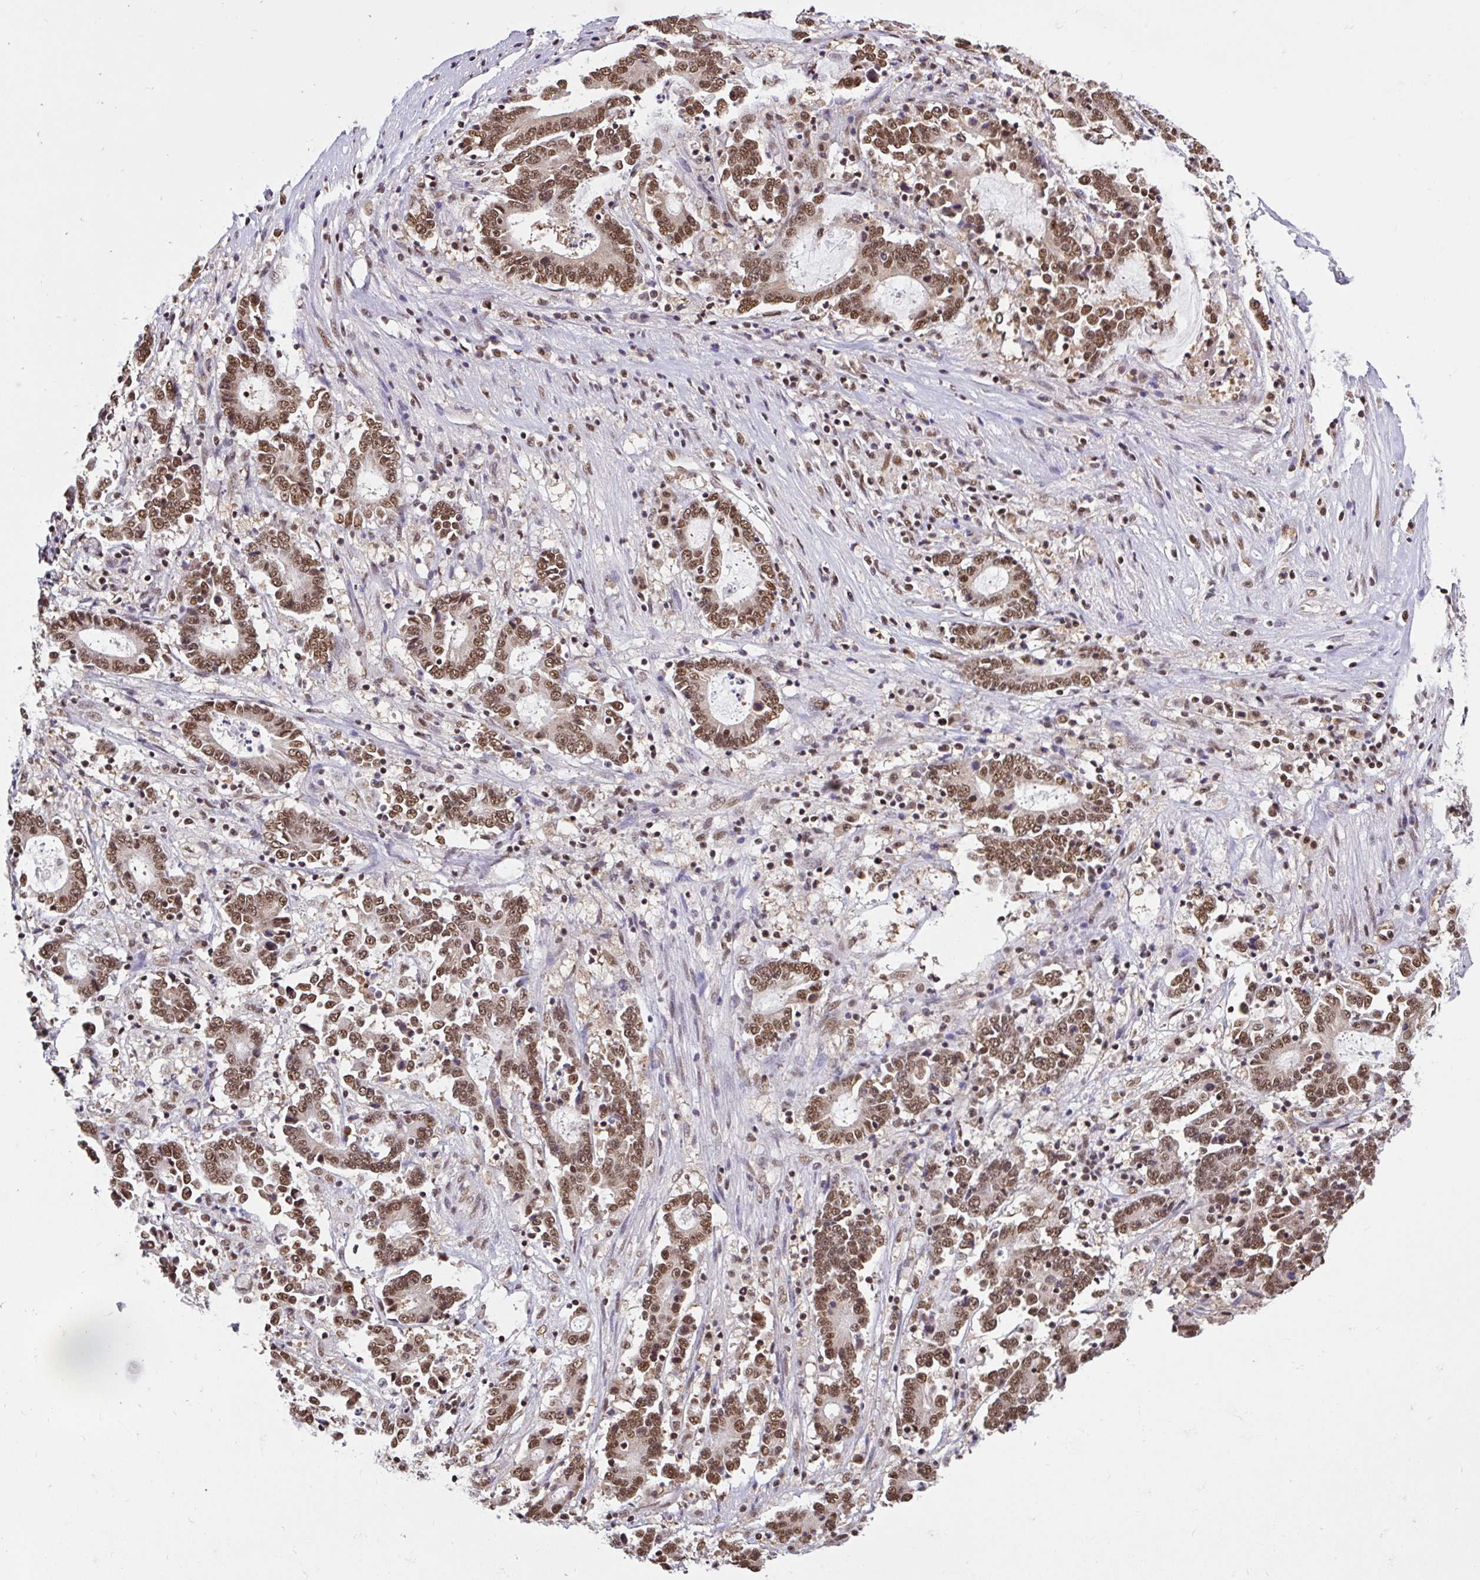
{"staining": {"intensity": "moderate", "quantity": ">75%", "location": "nuclear"}, "tissue": "stomach cancer", "cell_type": "Tumor cells", "image_type": "cancer", "snomed": [{"axis": "morphology", "description": "Adenocarcinoma, NOS"}, {"axis": "topography", "description": "Stomach, upper"}], "caption": "Human stomach cancer stained with a brown dye displays moderate nuclear positive expression in about >75% of tumor cells.", "gene": "ABCA9", "patient": {"sex": "male", "age": 68}}